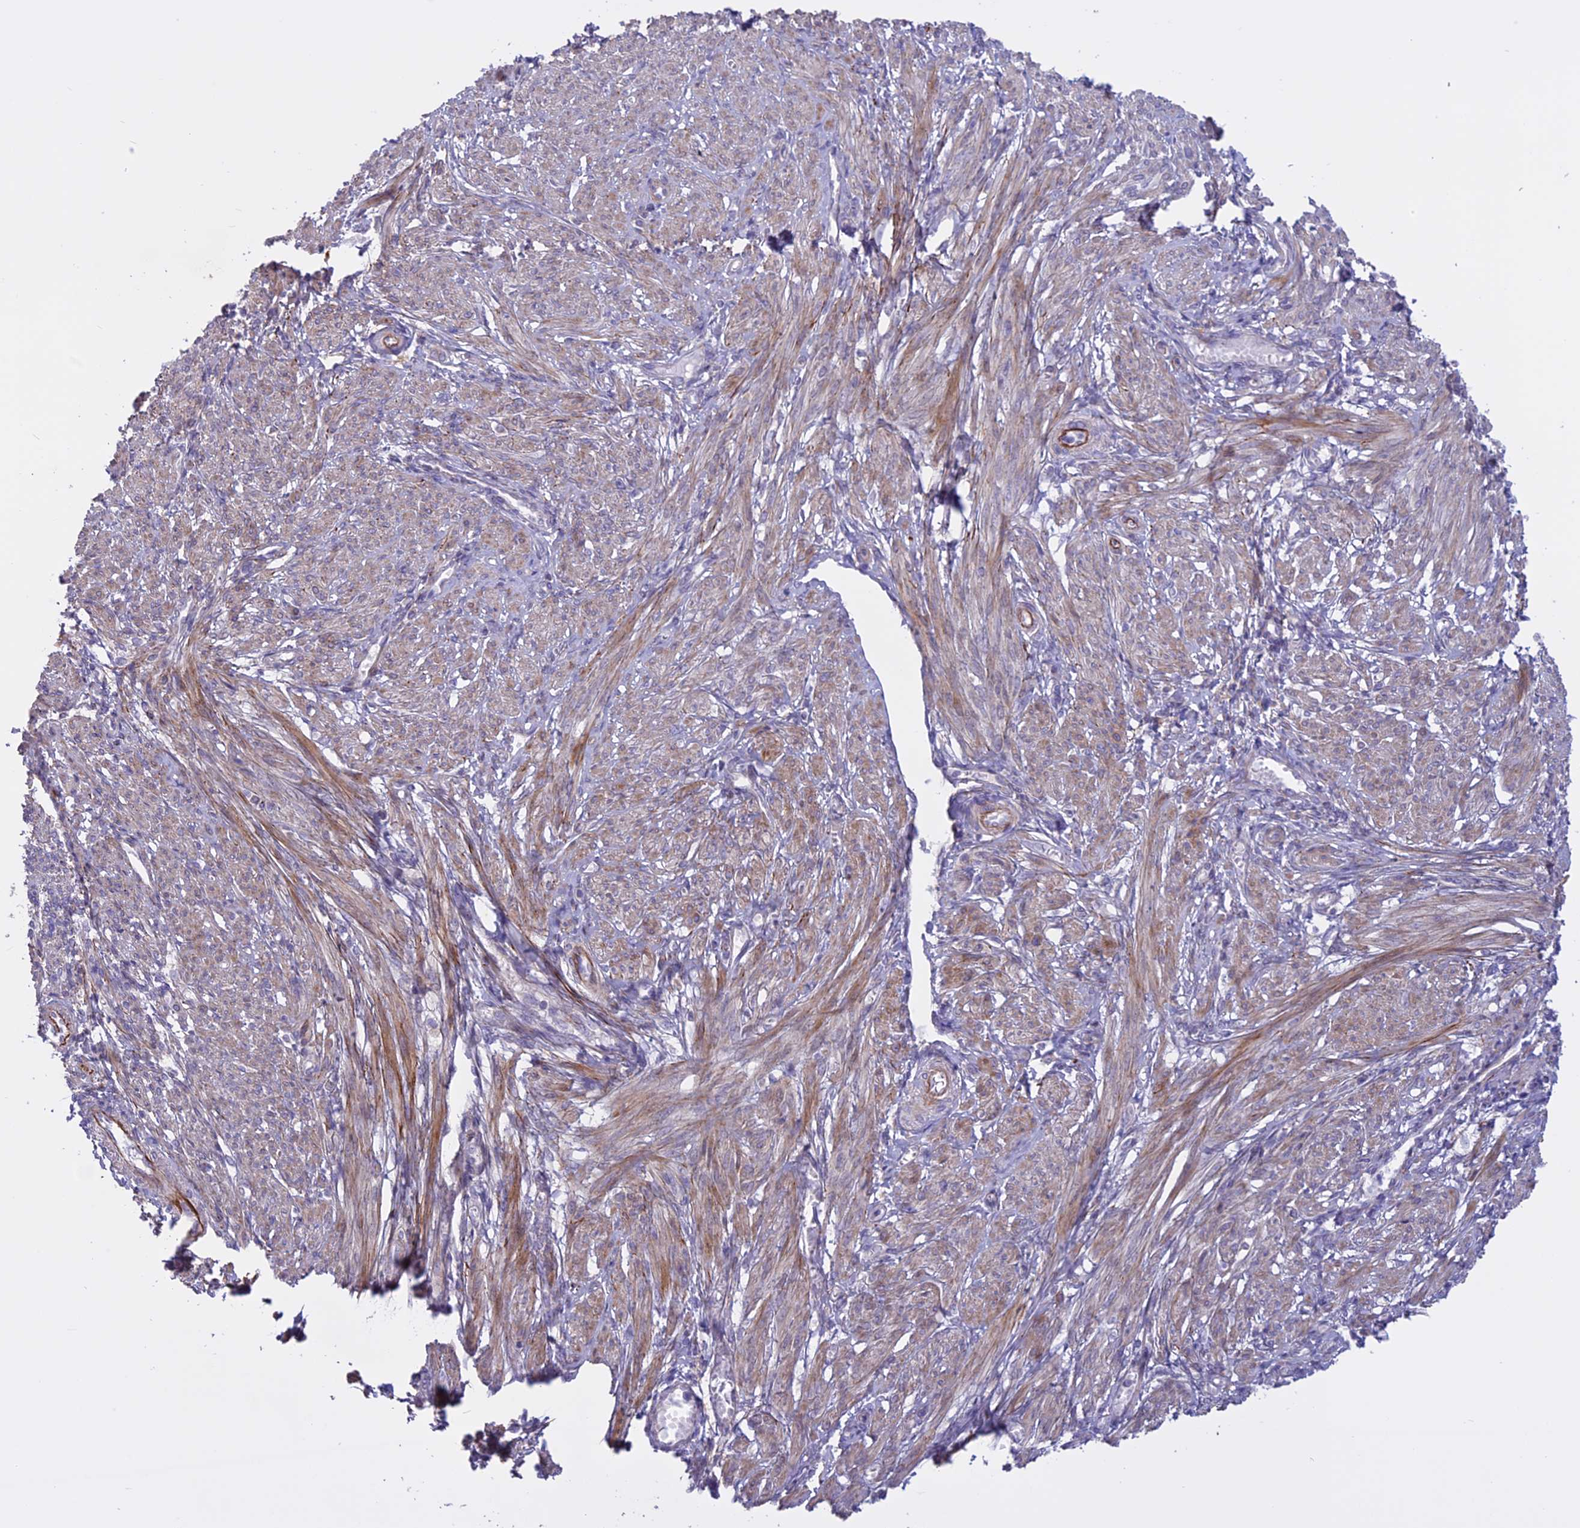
{"staining": {"intensity": "moderate", "quantity": ">75%", "location": "cytoplasmic/membranous"}, "tissue": "smooth muscle", "cell_type": "Smooth muscle cells", "image_type": "normal", "snomed": [{"axis": "morphology", "description": "Normal tissue, NOS"}, {"axis": "morphology", "description": "Adenocarcinoma, NOS"}, {"axis": "topography", "description": "Colon"}, {"axis": "topography", "description": "Peripheral nerve tissue"}], "caption": "Immunohistochemical staining of benign human smooth muscle demonstrates moderate cytoplasmic/membranous protein staining in about >75% of smooth muscle cells. (Brightfield microscopy of DAB IHC at high magnification).", "gene": "SPHKAP", "patient": {"sex": "male", "age": 14}}